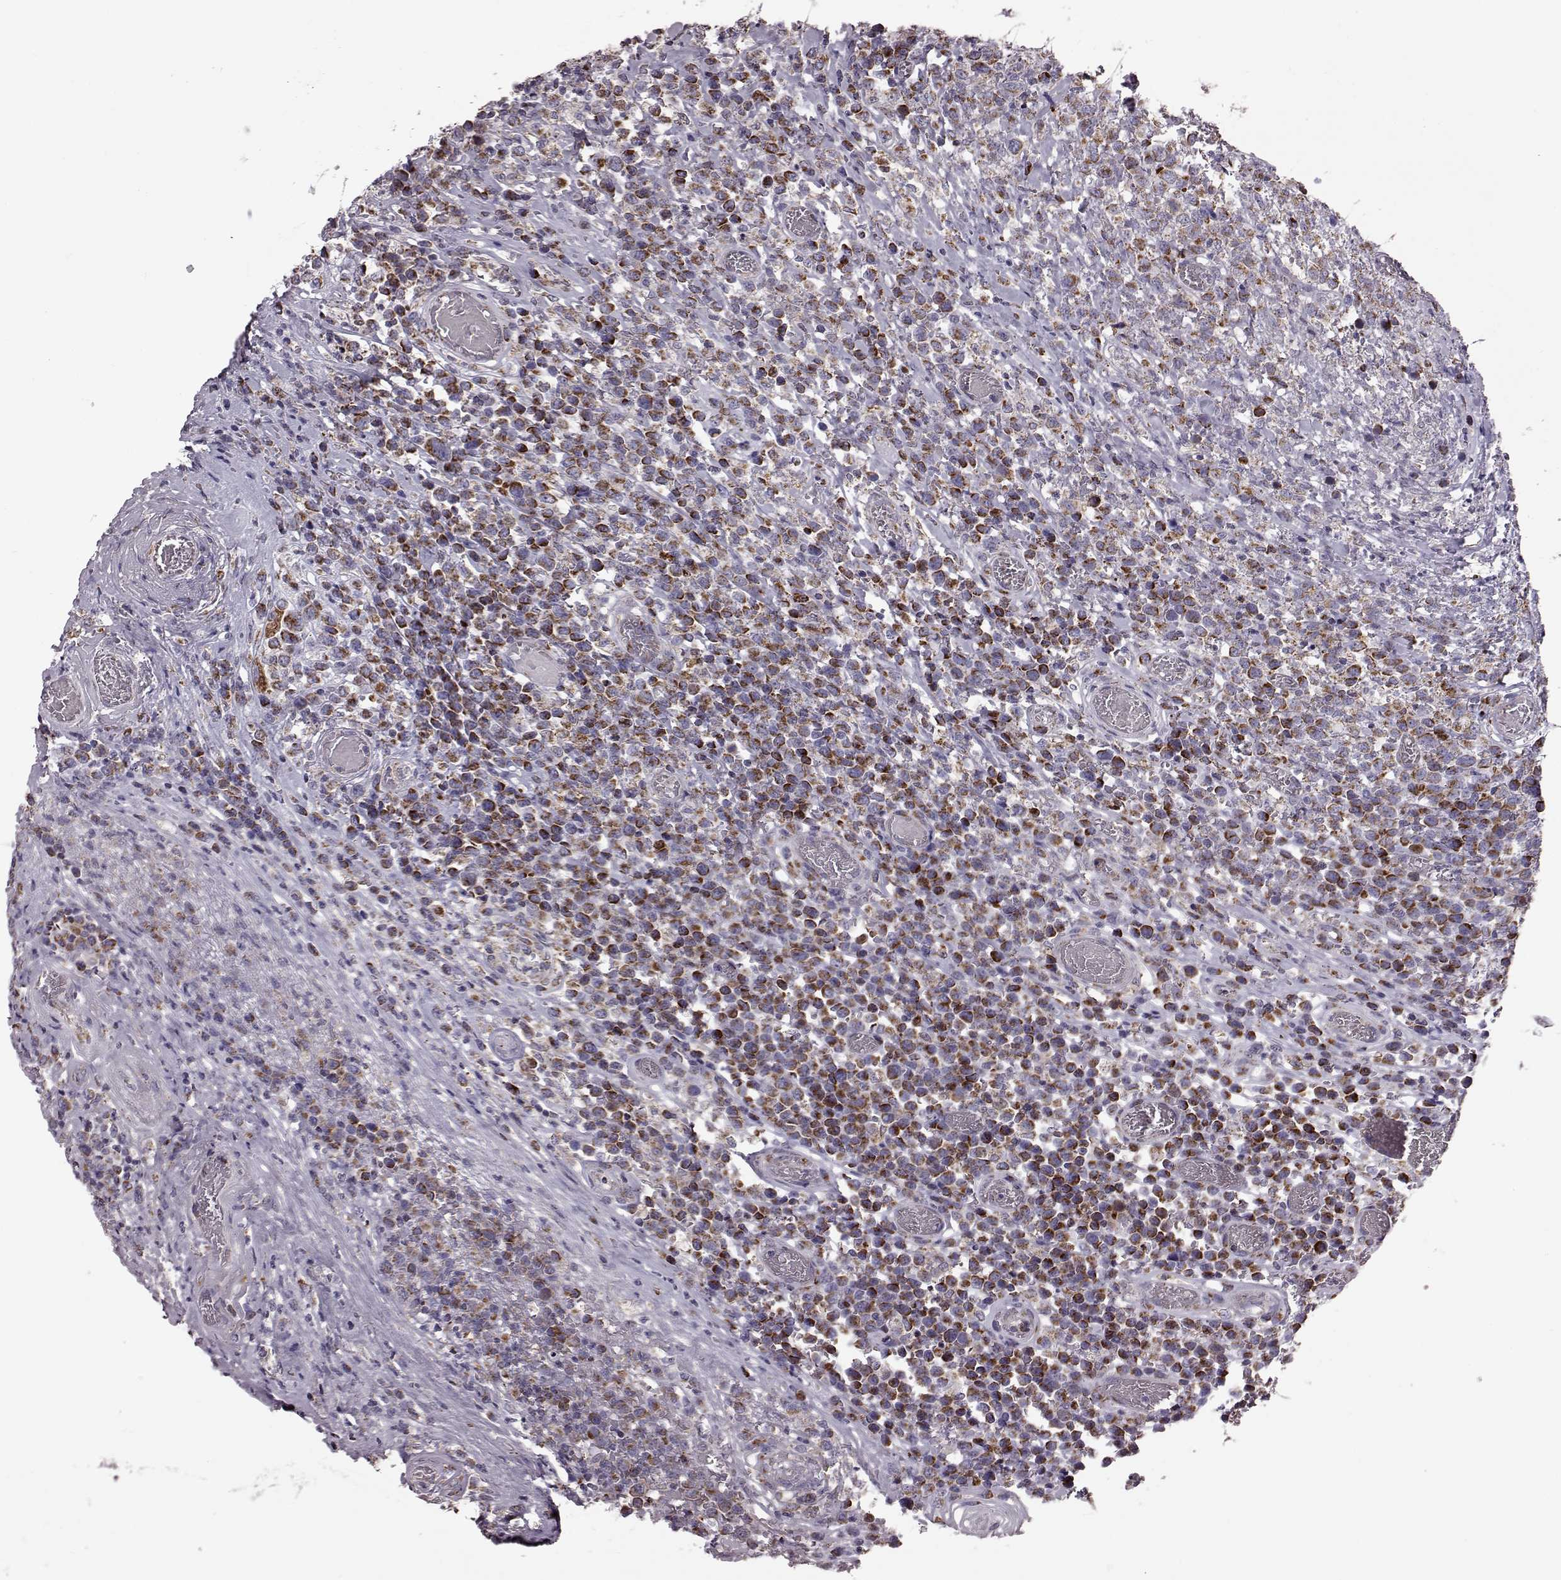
{"staining": {"intensity": "strong", "quantity": ">75%", "location": "cytoplasmic/membranous"}, "tissue": "lymphoma", "cell_type": "Tumor cells", "image_type": "cancer", "snomed": [{"axis": "morphology", "description": "Malignant lymphoma, non-Hodgkin's type, High grade"}, {"axis": "topography", "description": "Soft tissue"}], "caption": "Lymphoma was stained to show a protein in brown. There is high levels of strong cytoplasmic/membranous staining in approximately >75% of tumor cells. The protein is shown in brown color, while the nuclei are stained blue.", "gene": "ATP5MF", "patient": {"sex": "female", "age": 56}}